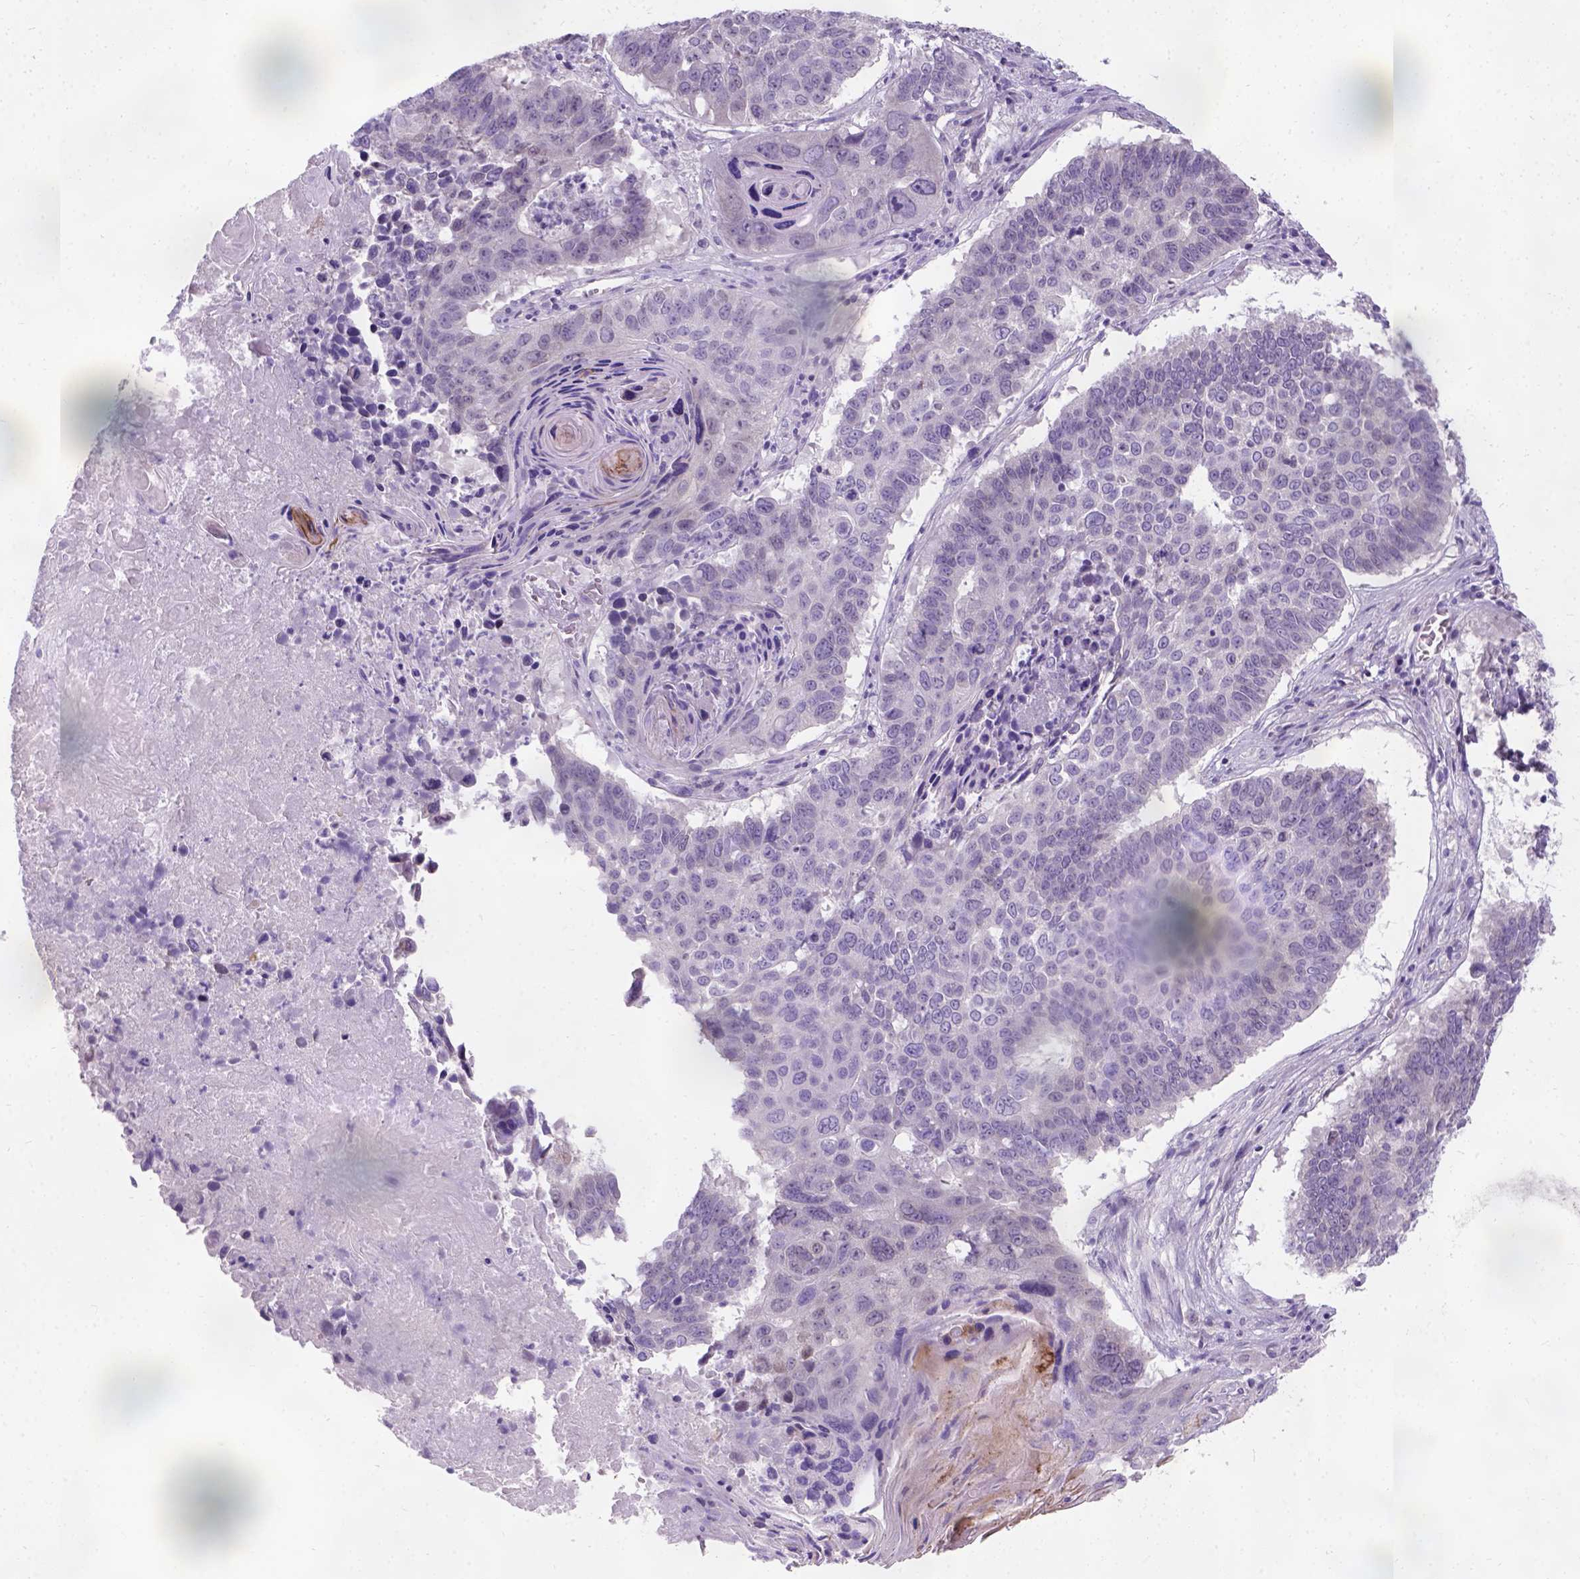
{"staining": {"intensity": "negative", "quantity": "none", "location": "none"}, "tissue": "lung cancer", "cell_type": "Tumor cells", "image_type": "cancer", "snomed": [{"axis": "morphology", "description": "Squamous cell carcinoma, NOS"}, {"axis": "topography", "description": "Lung"}], "caption": "Tumor cells show no significant expression in lung cancer. The staining was performed using DAB (3,3'-diaminobenzidine) to visualize the protein expression in brown, while the nuclei were stained in blue with hematoxylin (Magnification: 20x).", "gene": "C20orf144", "patient": {"sex": "male", "age": 73}}